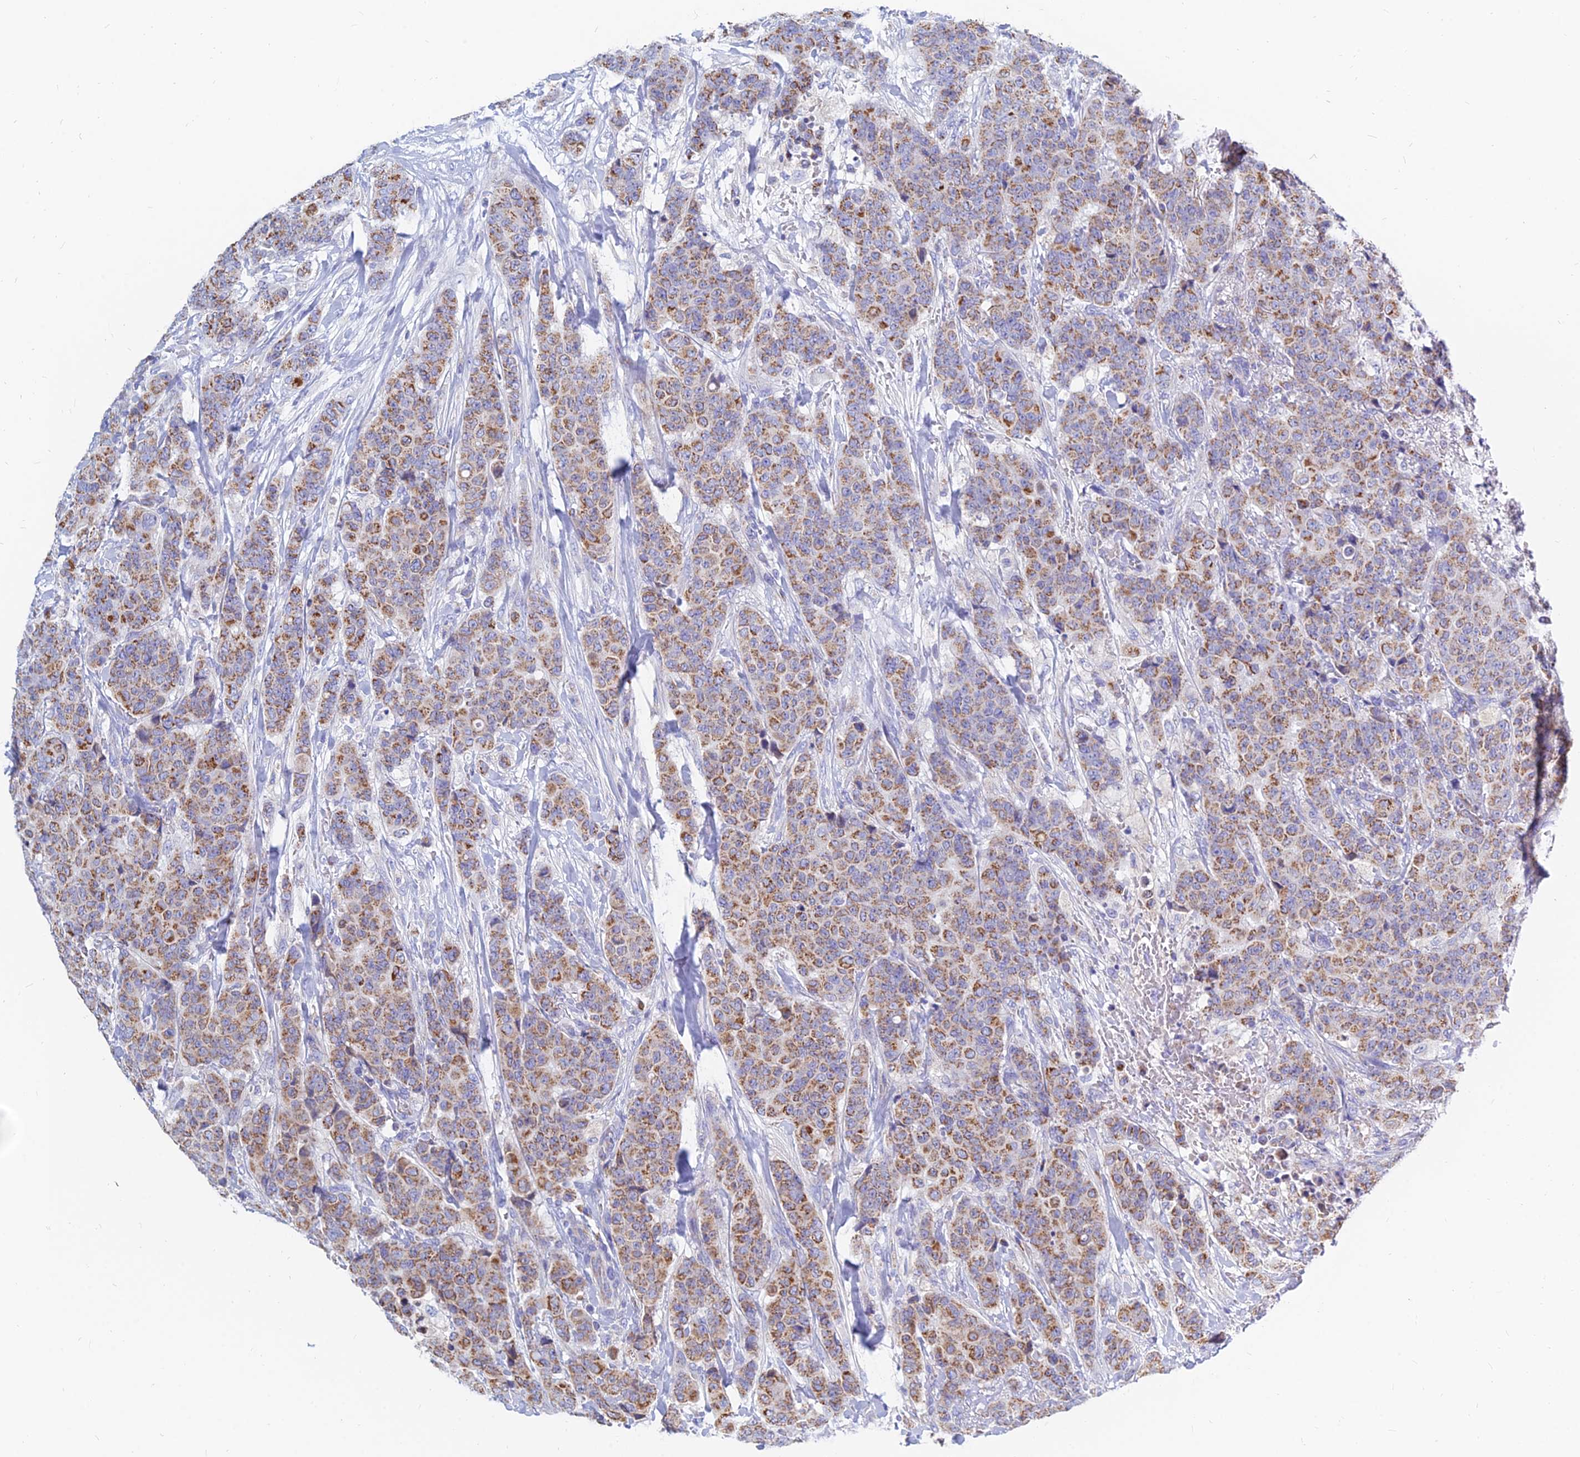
{"staining": {"intensity": "moderate", "quantity": ">75%", "location": "cytoplasmic/membranous"}, "tissue": "breast cancer", "cell_type": "Tumor cells", "image_type": "cancer", "snomed": [{"axis": "morphology", "description": "Duct carcinoma"}, {"axis": "topography", "description": "Breast"}], "caption": "Immunohistochemistry (DAB) staining of breast cancer (intraductal carcinoma) shows moderate cytoplasmic/membranous protein expression in approximately >75% of tumor cells.", "gene": "MGST1", "patient": {"sex": "female", "age": 40}}